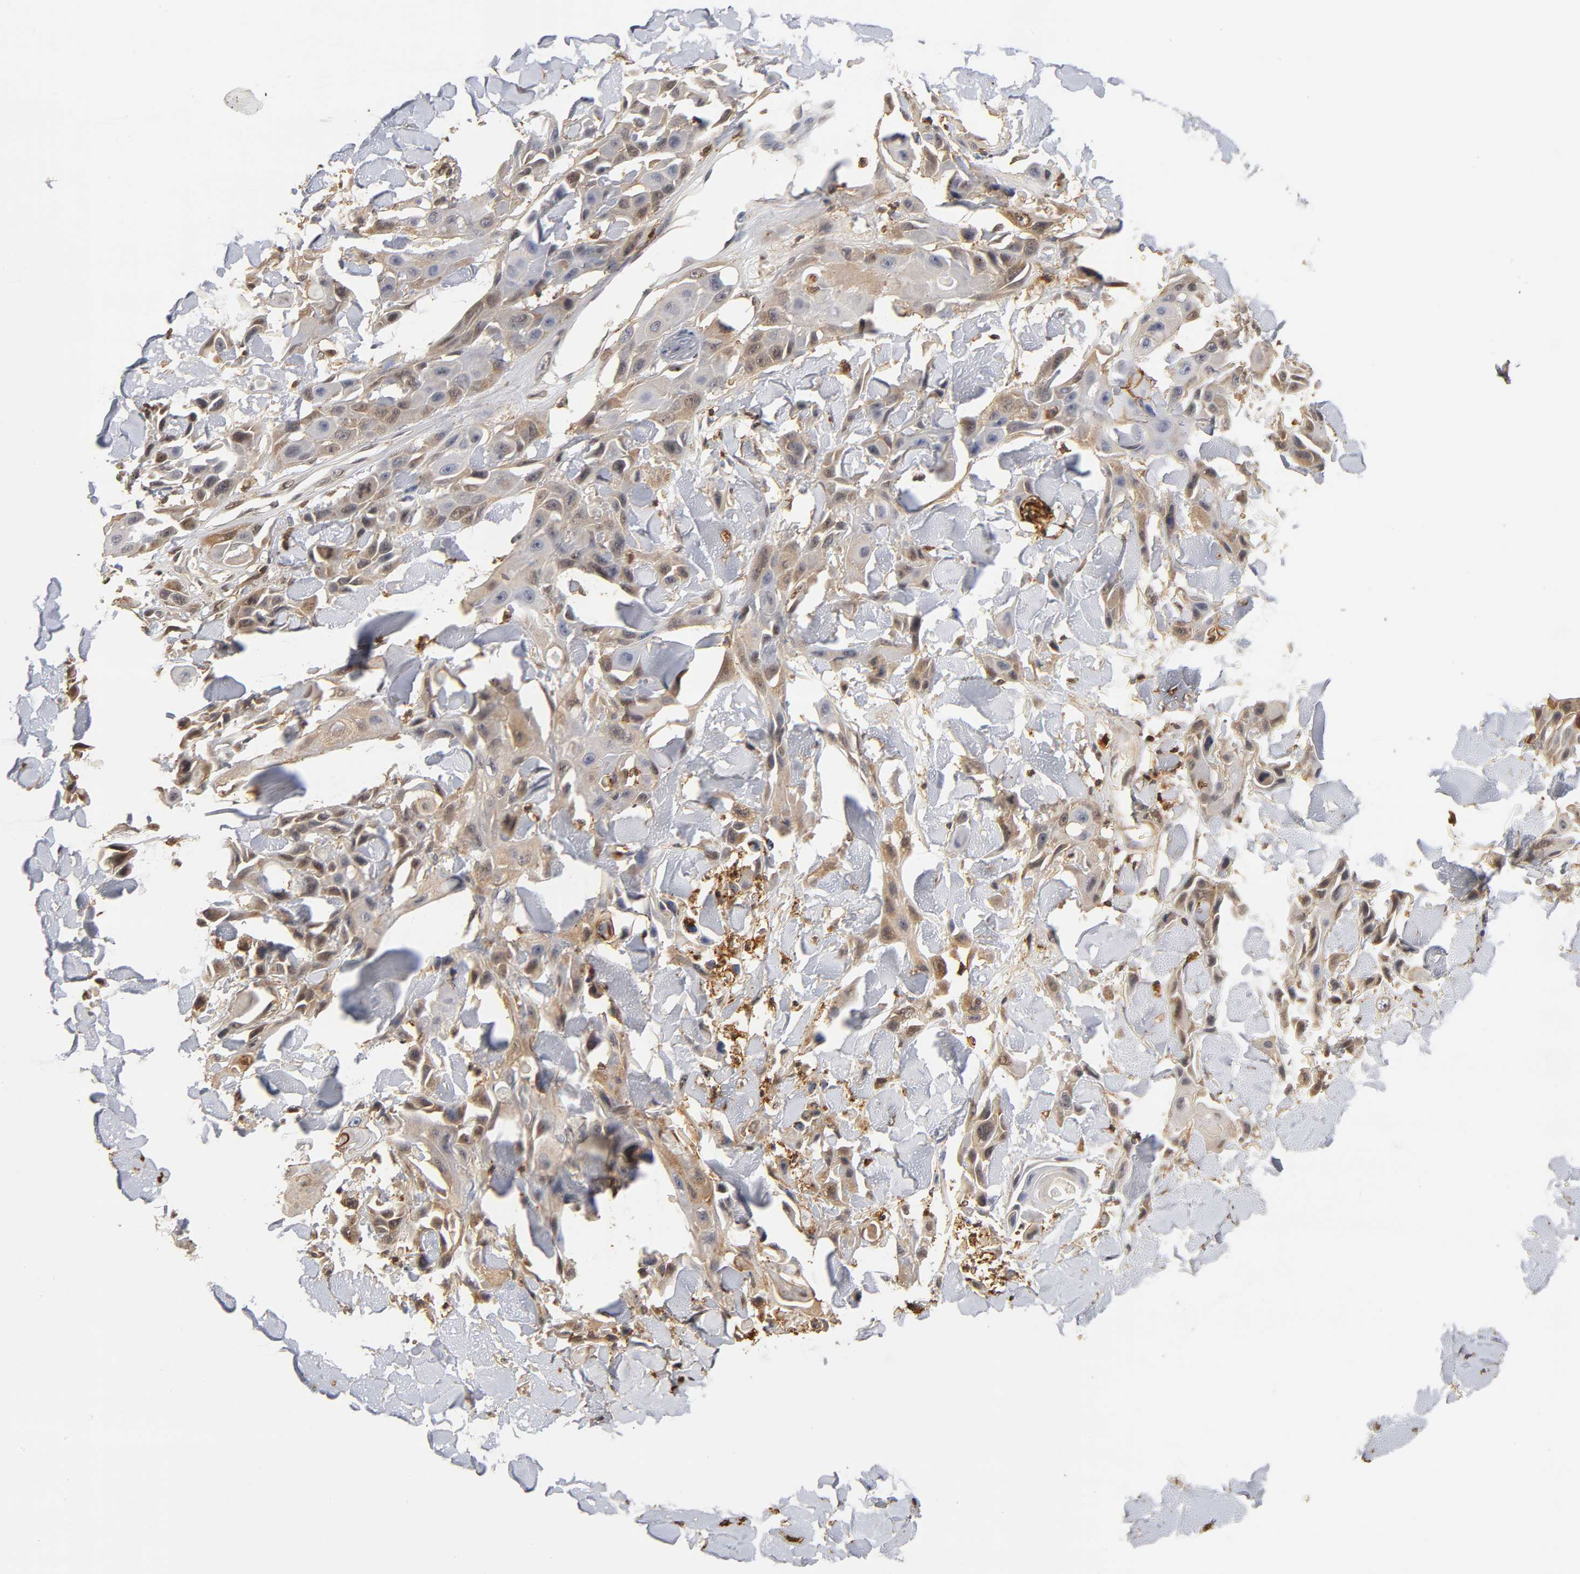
{"staining": {"intensity": "weak", "quantity": "25%-75%", "location": "cytoplasmic/membranous"}, "tissue": "skin cancer", "cell_type": "Tumor cells", "image_type": "cancer", "snomed": [{"axis": "morphology", "description": "Squamous cell carcinoma, NOS"}, {"axis": "topography", "description": "Skin"}, {"axis": "topography", "description": "Anal"}], "caption": "Immunohistochemistry image of neoplastic tissue: human skin cancer stained using IHC shows low levels of weak protein expression localized specifically in the cytoplasmic/membranous of tumor cells, appearing as a cytoplasmic/membranous brown color.", "gene": "ANXA11", "patient": {"sex": "female", "age": 55}}